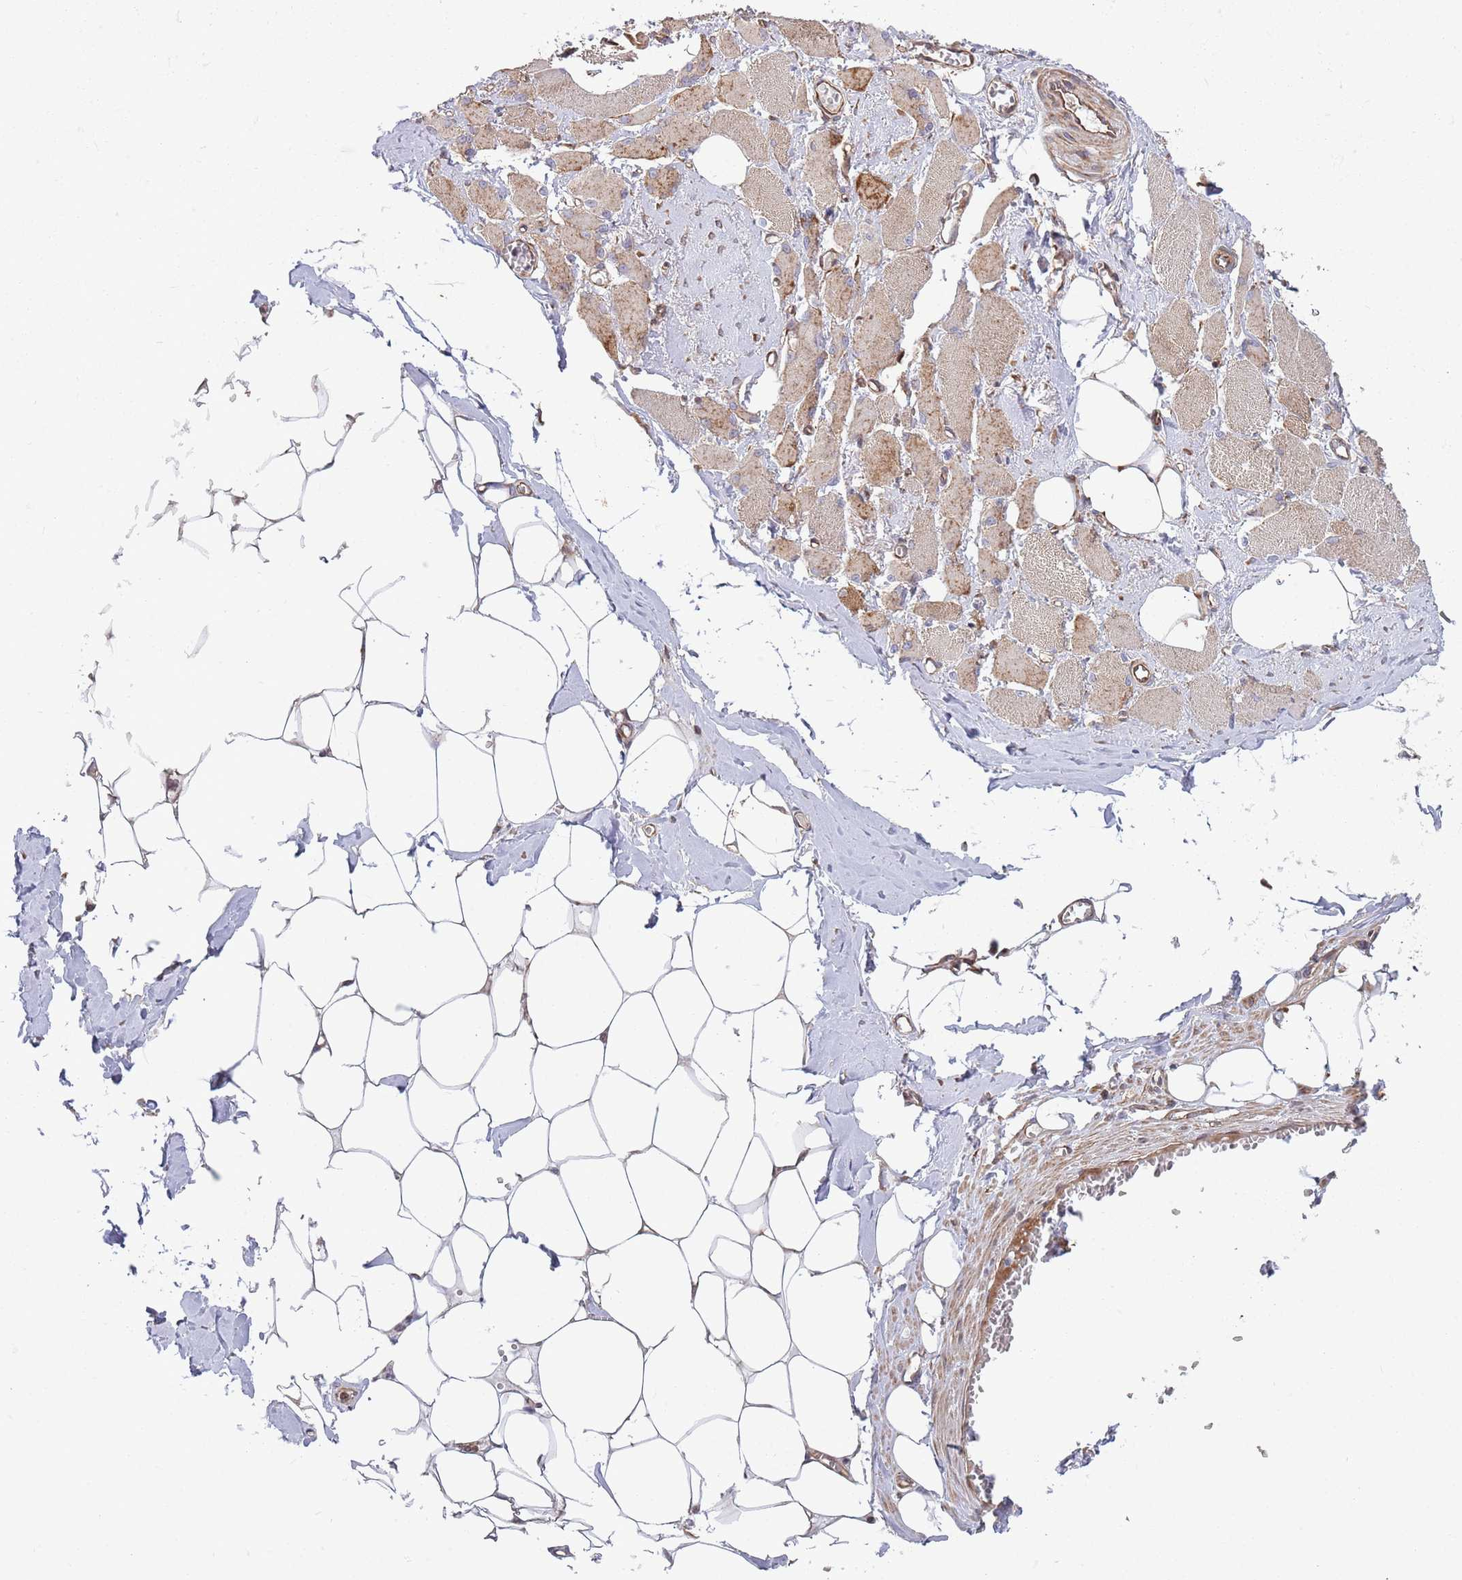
{"staining": {"intensity": "moderate", "quantity": "25%-75%", "location": "cytoplasmic/membranous"}, "tissue": "skeletal muscle", "cell_type": "Myocytes", "image_type": "normal", "snomed": [{"axis": "morphology", "description": "Normal tissue, NOS"}, {"axis": "morphology", "description": "Basal cell carcinoma"}, {"axis": "topography", "description": "Skeletal muscle"}], "caption": "Protein expression analysis of unremarkable human skeletal muscle reveals moderate cytoplasmic/membranous staining in about 25%-75% of myocytes.", "gene": "ATP5PD", "patient": {"sex": "female", "age": 64}}